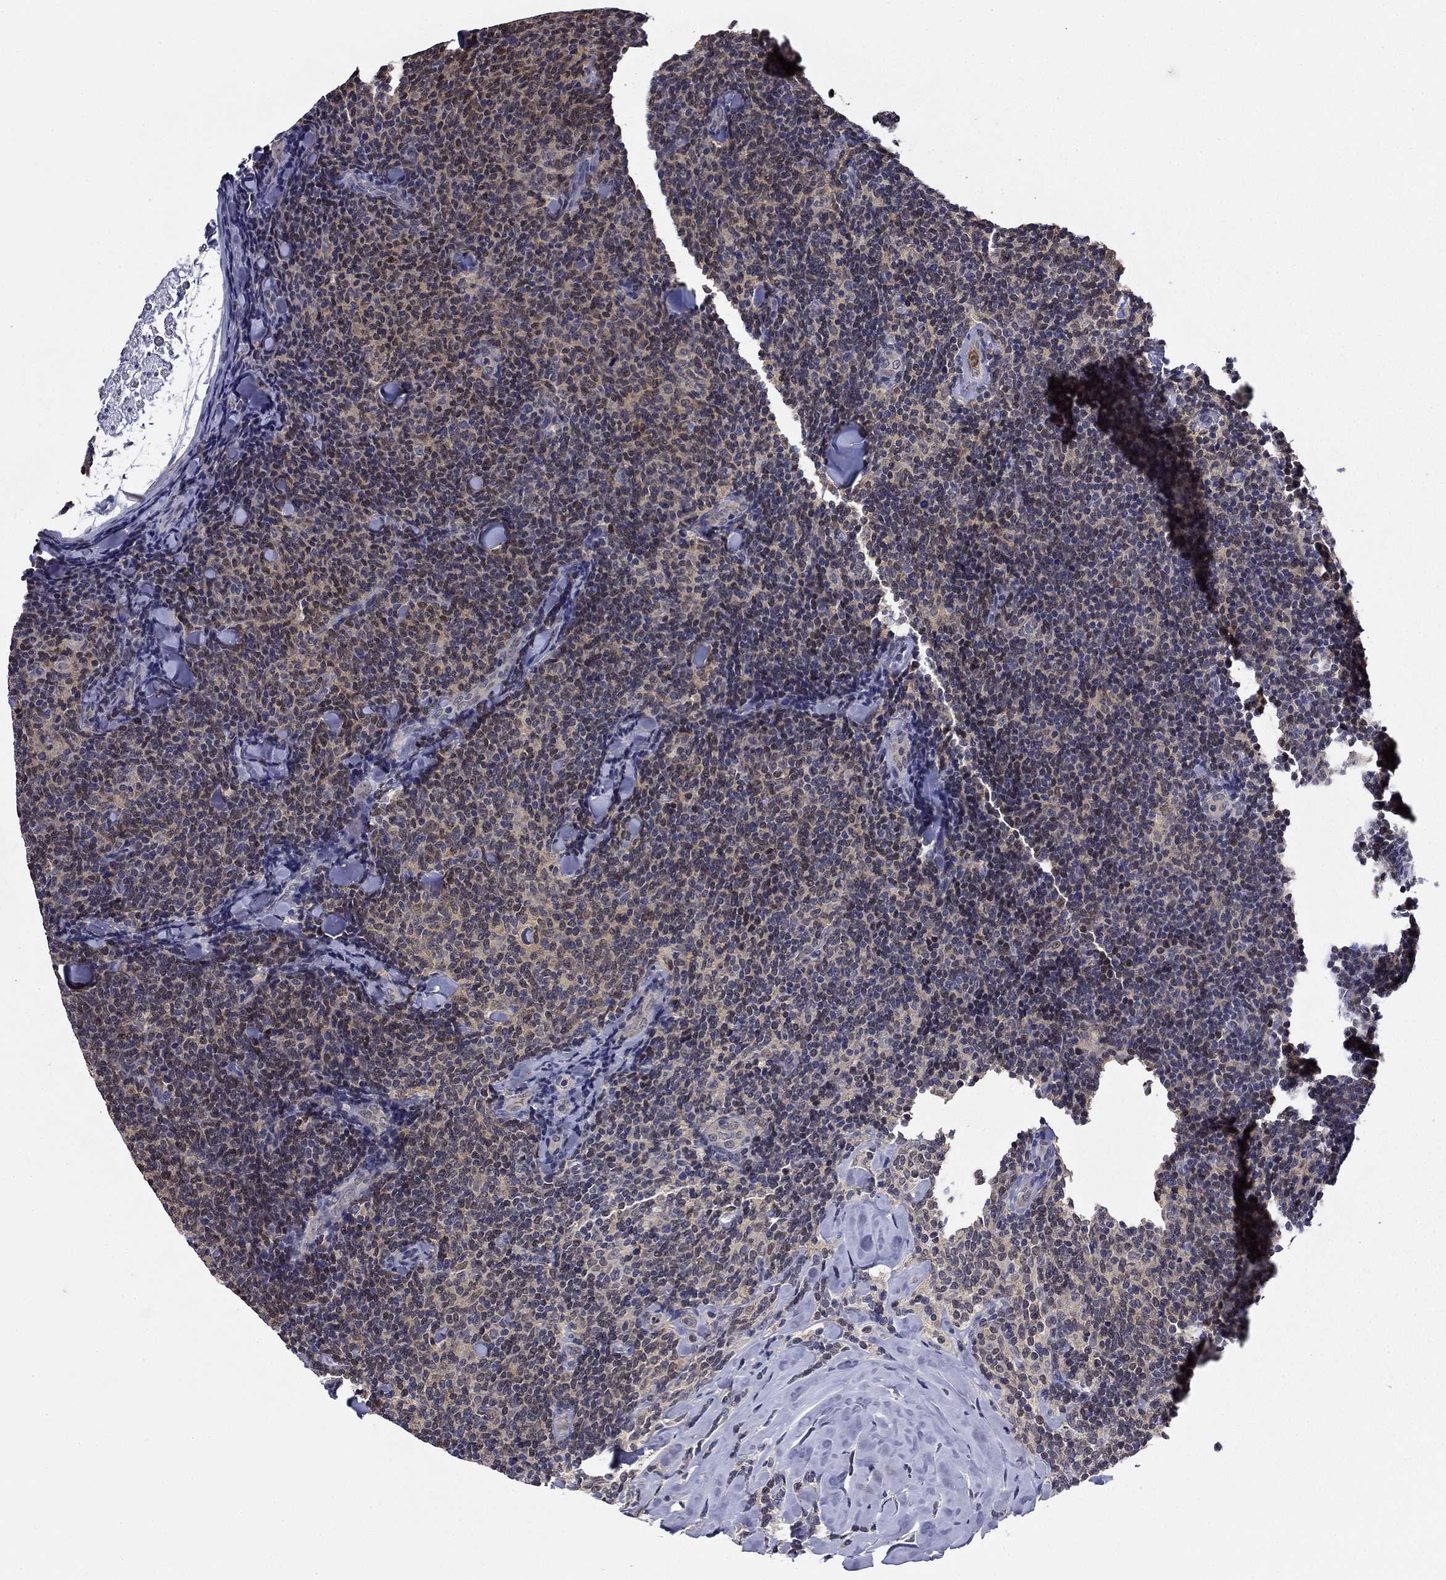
{"staining": {"intensity": "weak", "quantity": "25%-75%", "location": "nuclear"}, "tissue": "lymphoma", "cell_type": "Tumor cells", "image_type": "cancer", "snomed": [{"axis": "morphology", "description": "Malignant lymphoma, non-Hodgkin's type, Low grade"}, {"axis": "topography", "description": "Lymph node"}], "caption": "An image of malignant lymphoma, non-Hodgkin's type (low-grade) stained for a protein shows weak nuclear brown staining in tumor cells.", "gene": "DDTL", "patient": {"sex": "female", "age": 56}}